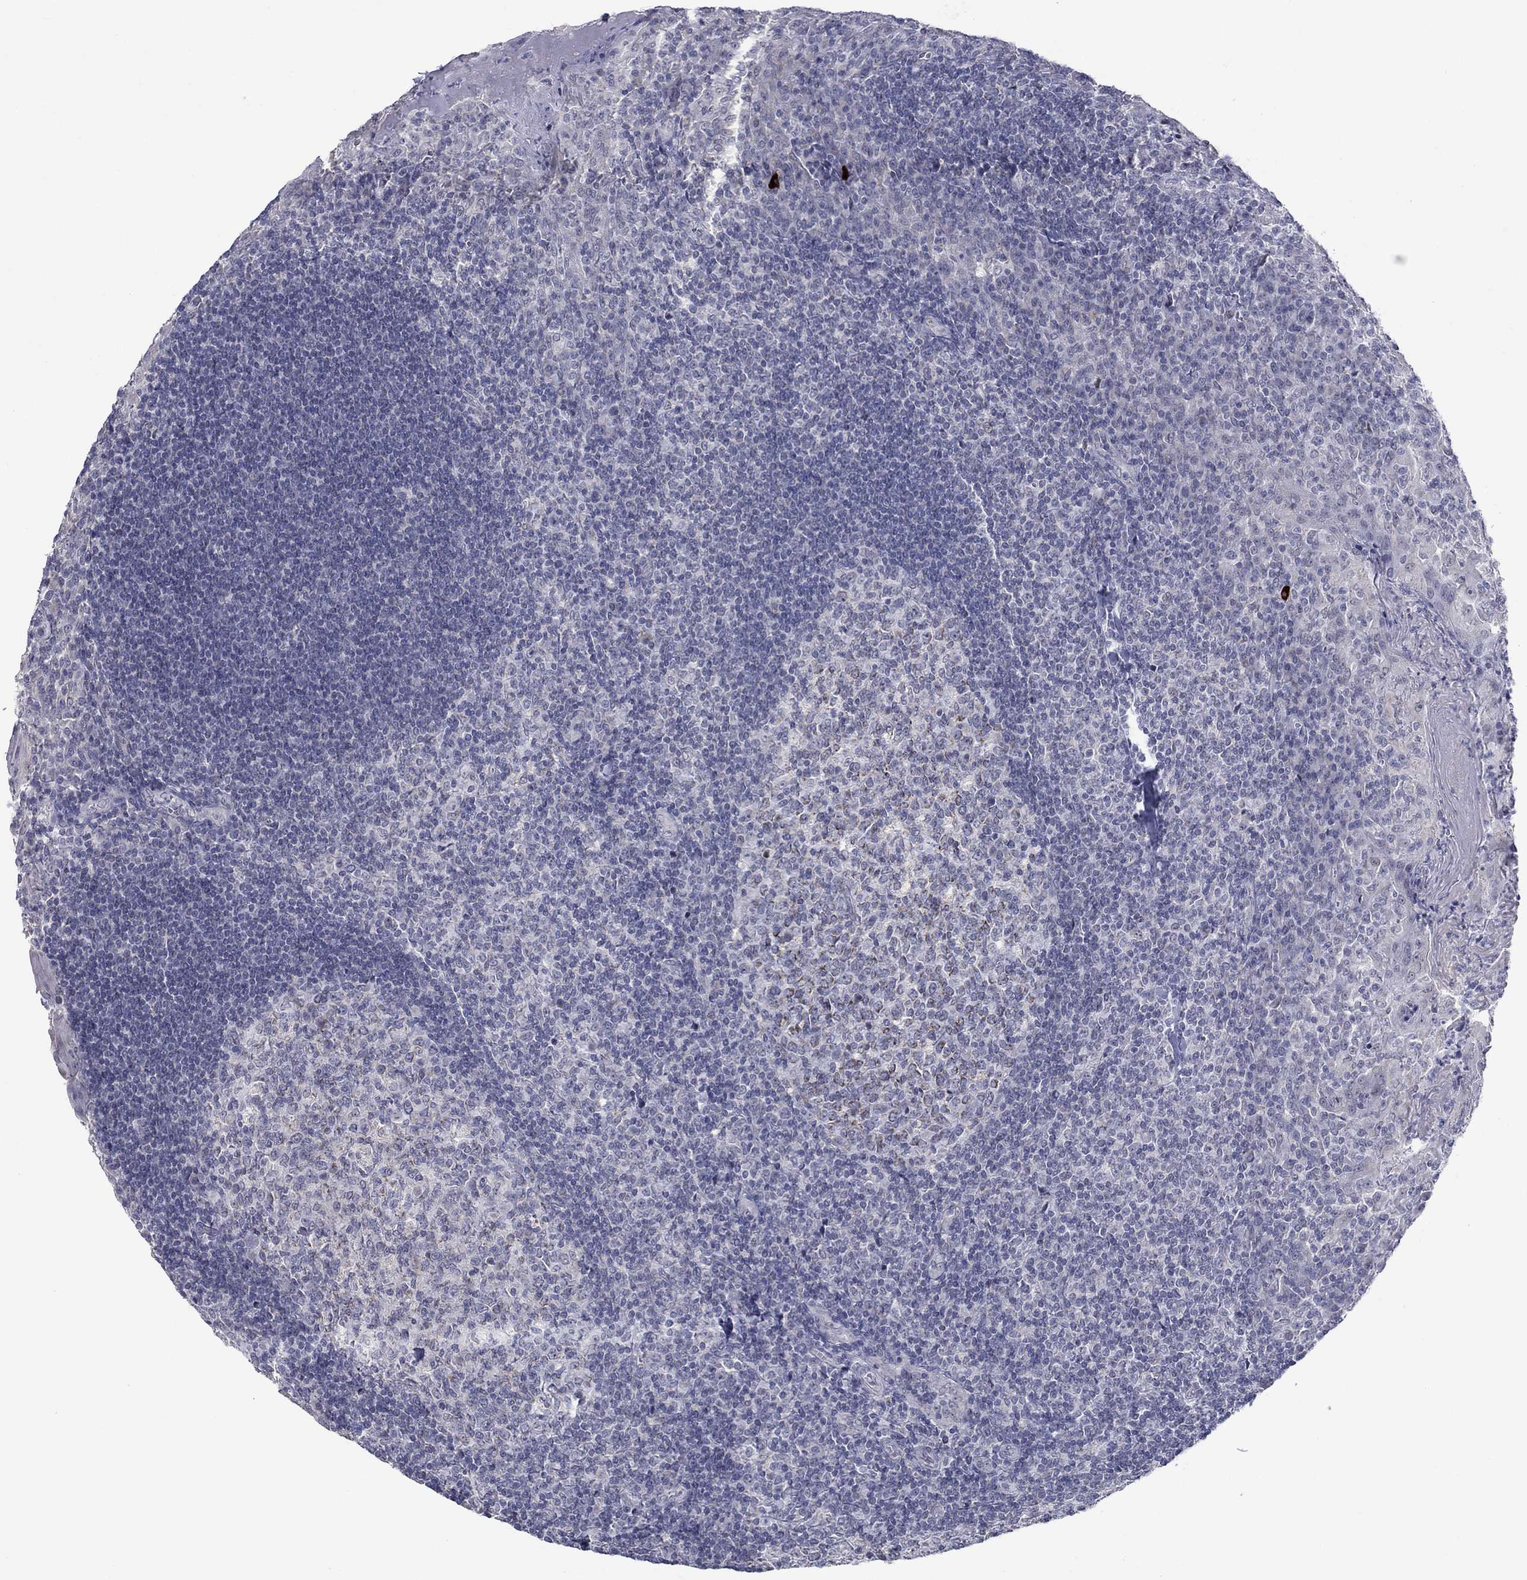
{"staining": {"intensity": "negative", "quantity": "none", "location": "none"}, "tissue": "tonsil", "cell_type": "Germinal center cells", "image_type": "normal", "snomed": [{"axis": "morphology", "description": "Normal tissue, NOS"}, {"axis": "topography", "description": "Tonsil"}], "caption": "High magnification brightfield microscopy of unremarkable tonsil stained with DAB (3,3'-diaminobenzidine) (brown) and counterstained with hematoxylin (blue): germinal center cells show no significant positivity. Nuclei are stained in blue.", "gene": "KCNJ16", "patient": {"sex": "female", "age": 12}}